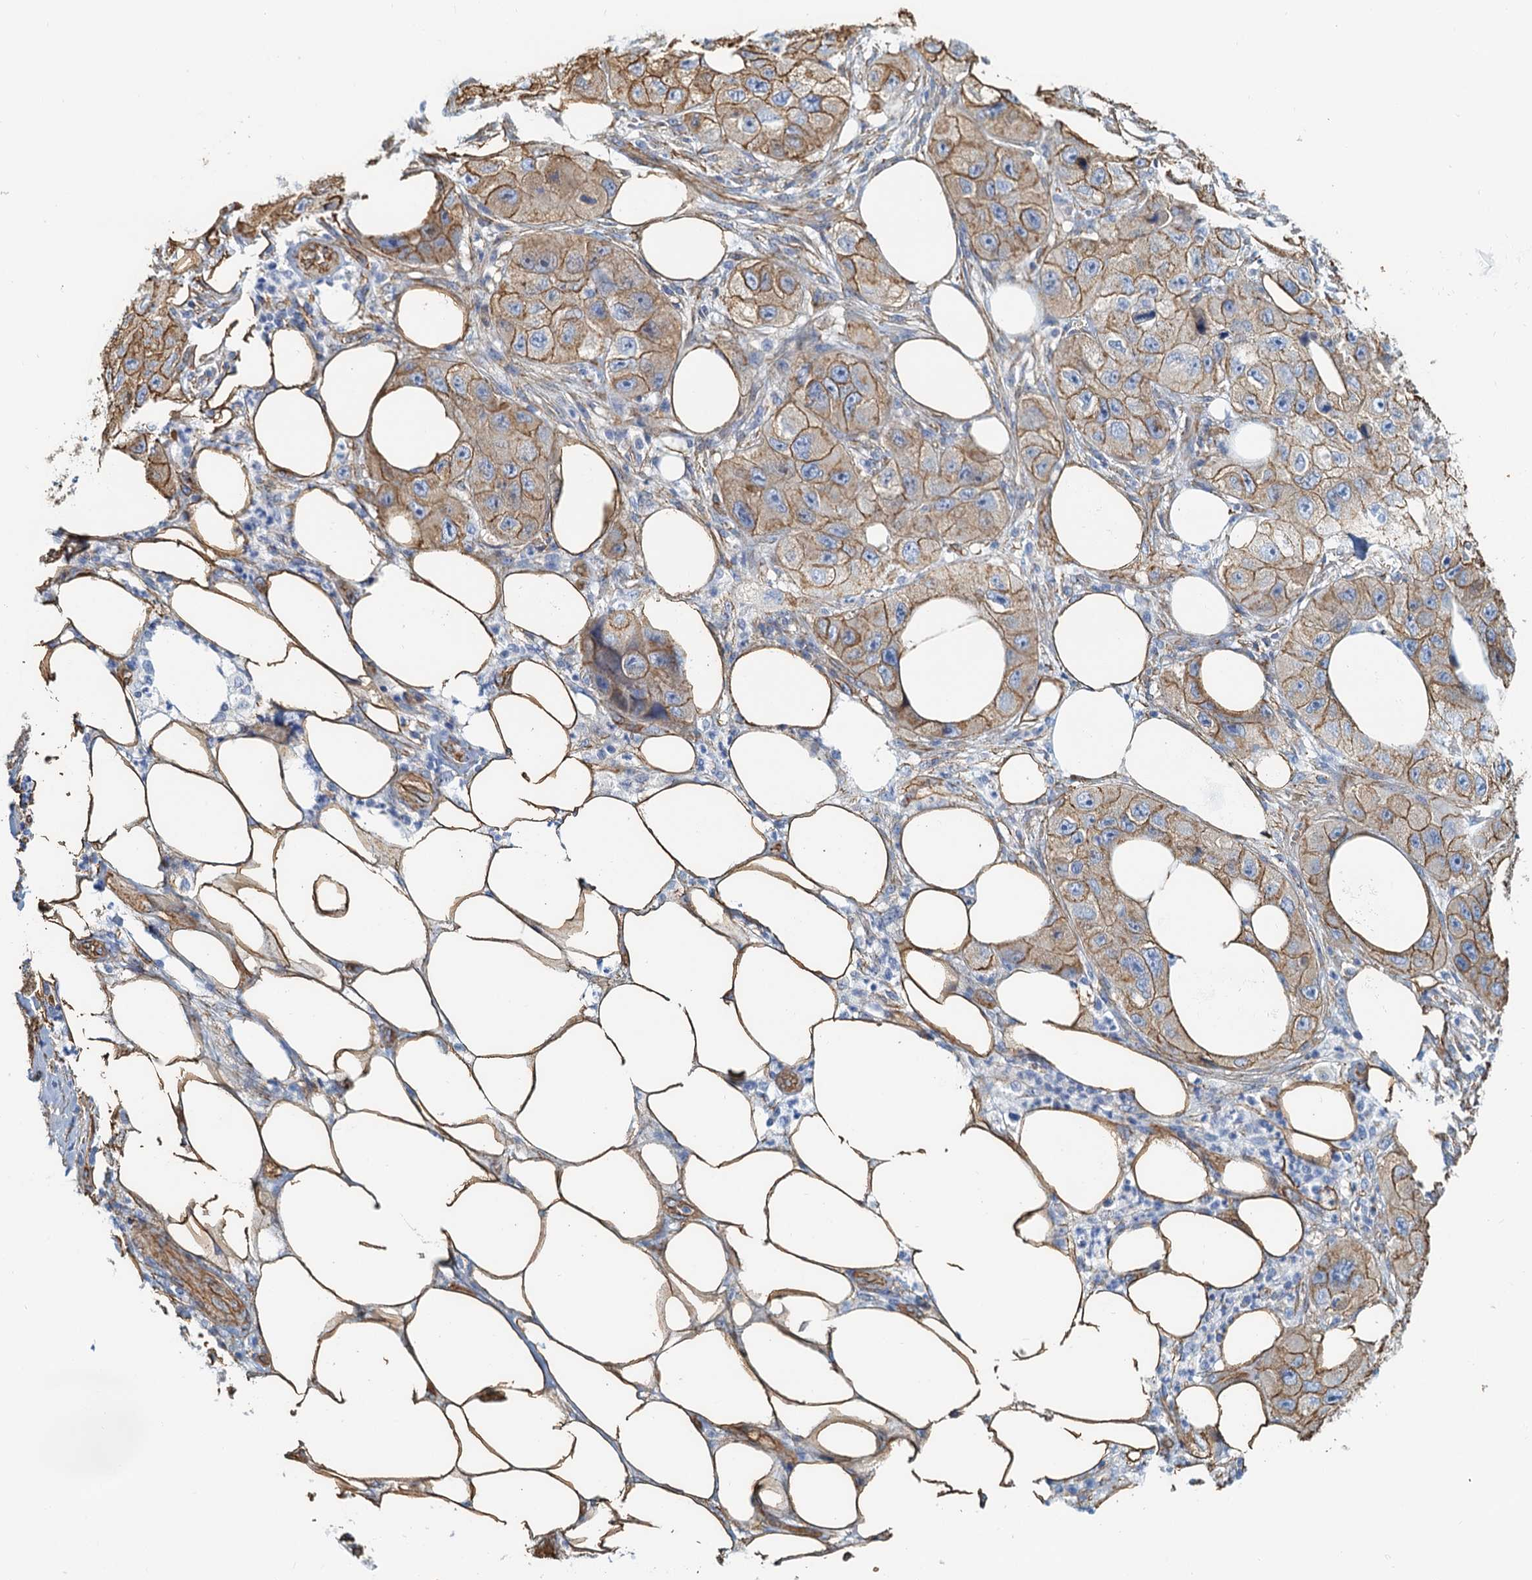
{"staining": {"intensity": "moderate", "quantity": ">75%", "location": "cytoplasmic/membranous"}, "tissue": "skin cancer", "cell_type": "Tumor cells", "image_type": "cancer", "snomed": [{"axis": "morphology", "description": "Squamous cell carcinoma, NOS"}, {"axis": "topography", "description": "Skin"}, {"axis": "topography", "description": "Subcutis"}], "caption": "Moderate cytoplasmic/membranous staining is identified in approximately >75% of tumor cells in skin cancer (squamous cell carcinoma).", "gene": "DGKG", "patient": {"sex": "male", "age": 73}}